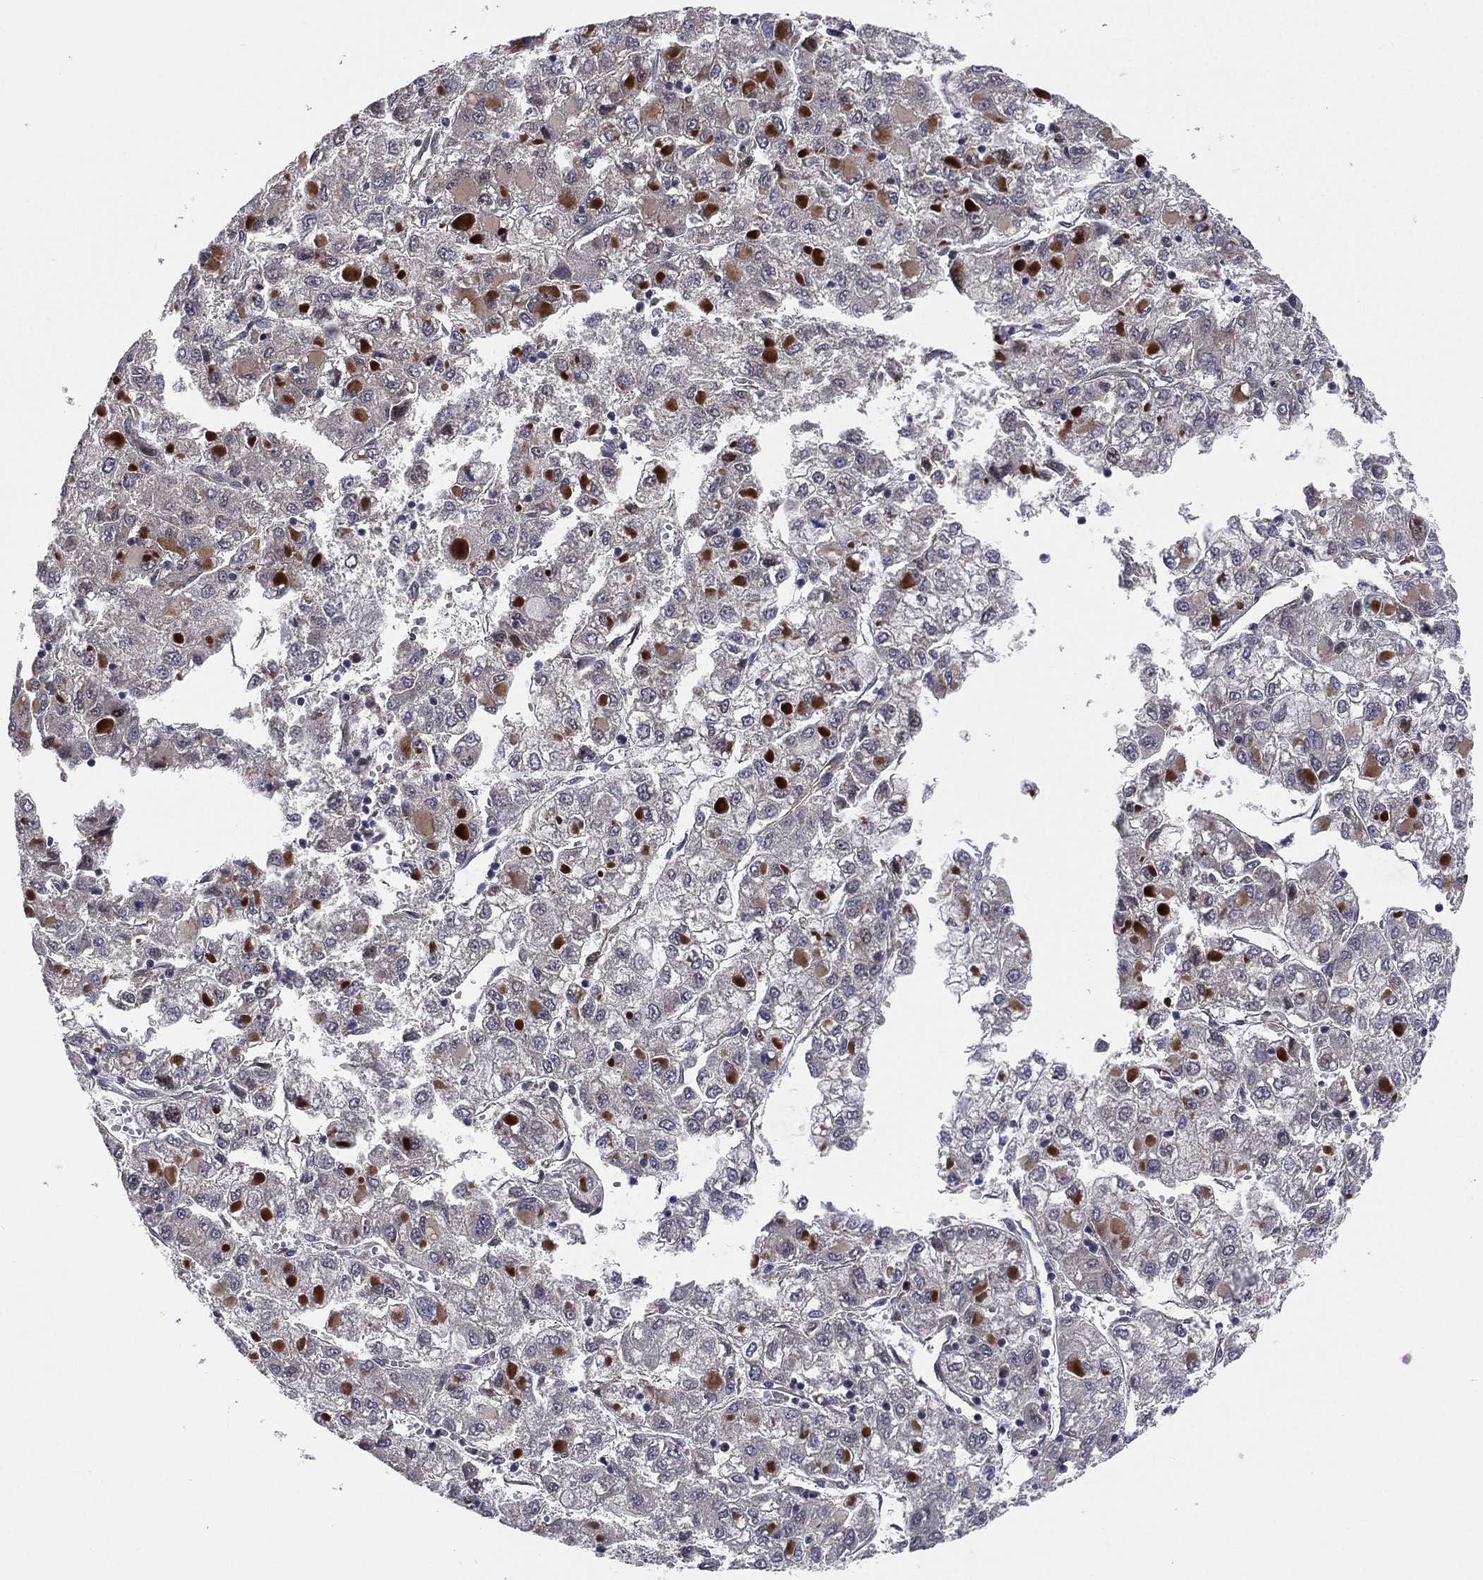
{"staining": {"intensity": "moderate", "quantity": "<25%", "location": "cytoplasmic/membranous"}, "tissue": "liver cancer", "cell_type": "Tumor cells", "image_type": "cancer", "snomed": [{"axis": "morphology", "description": "Carcinoma, Hepatocellular, NOS"}, {"axis": "topography", "description": "Liver"}], "caption": "Approximately <25% of tumor cells in hepatocellular carcinoma (liver) display moderate cytoplasmic/membranous protein expression as visualized by brown immunohistochemical staining.", "gene": "UTP14A", "patient": {"sex": "male", "age": 40}}